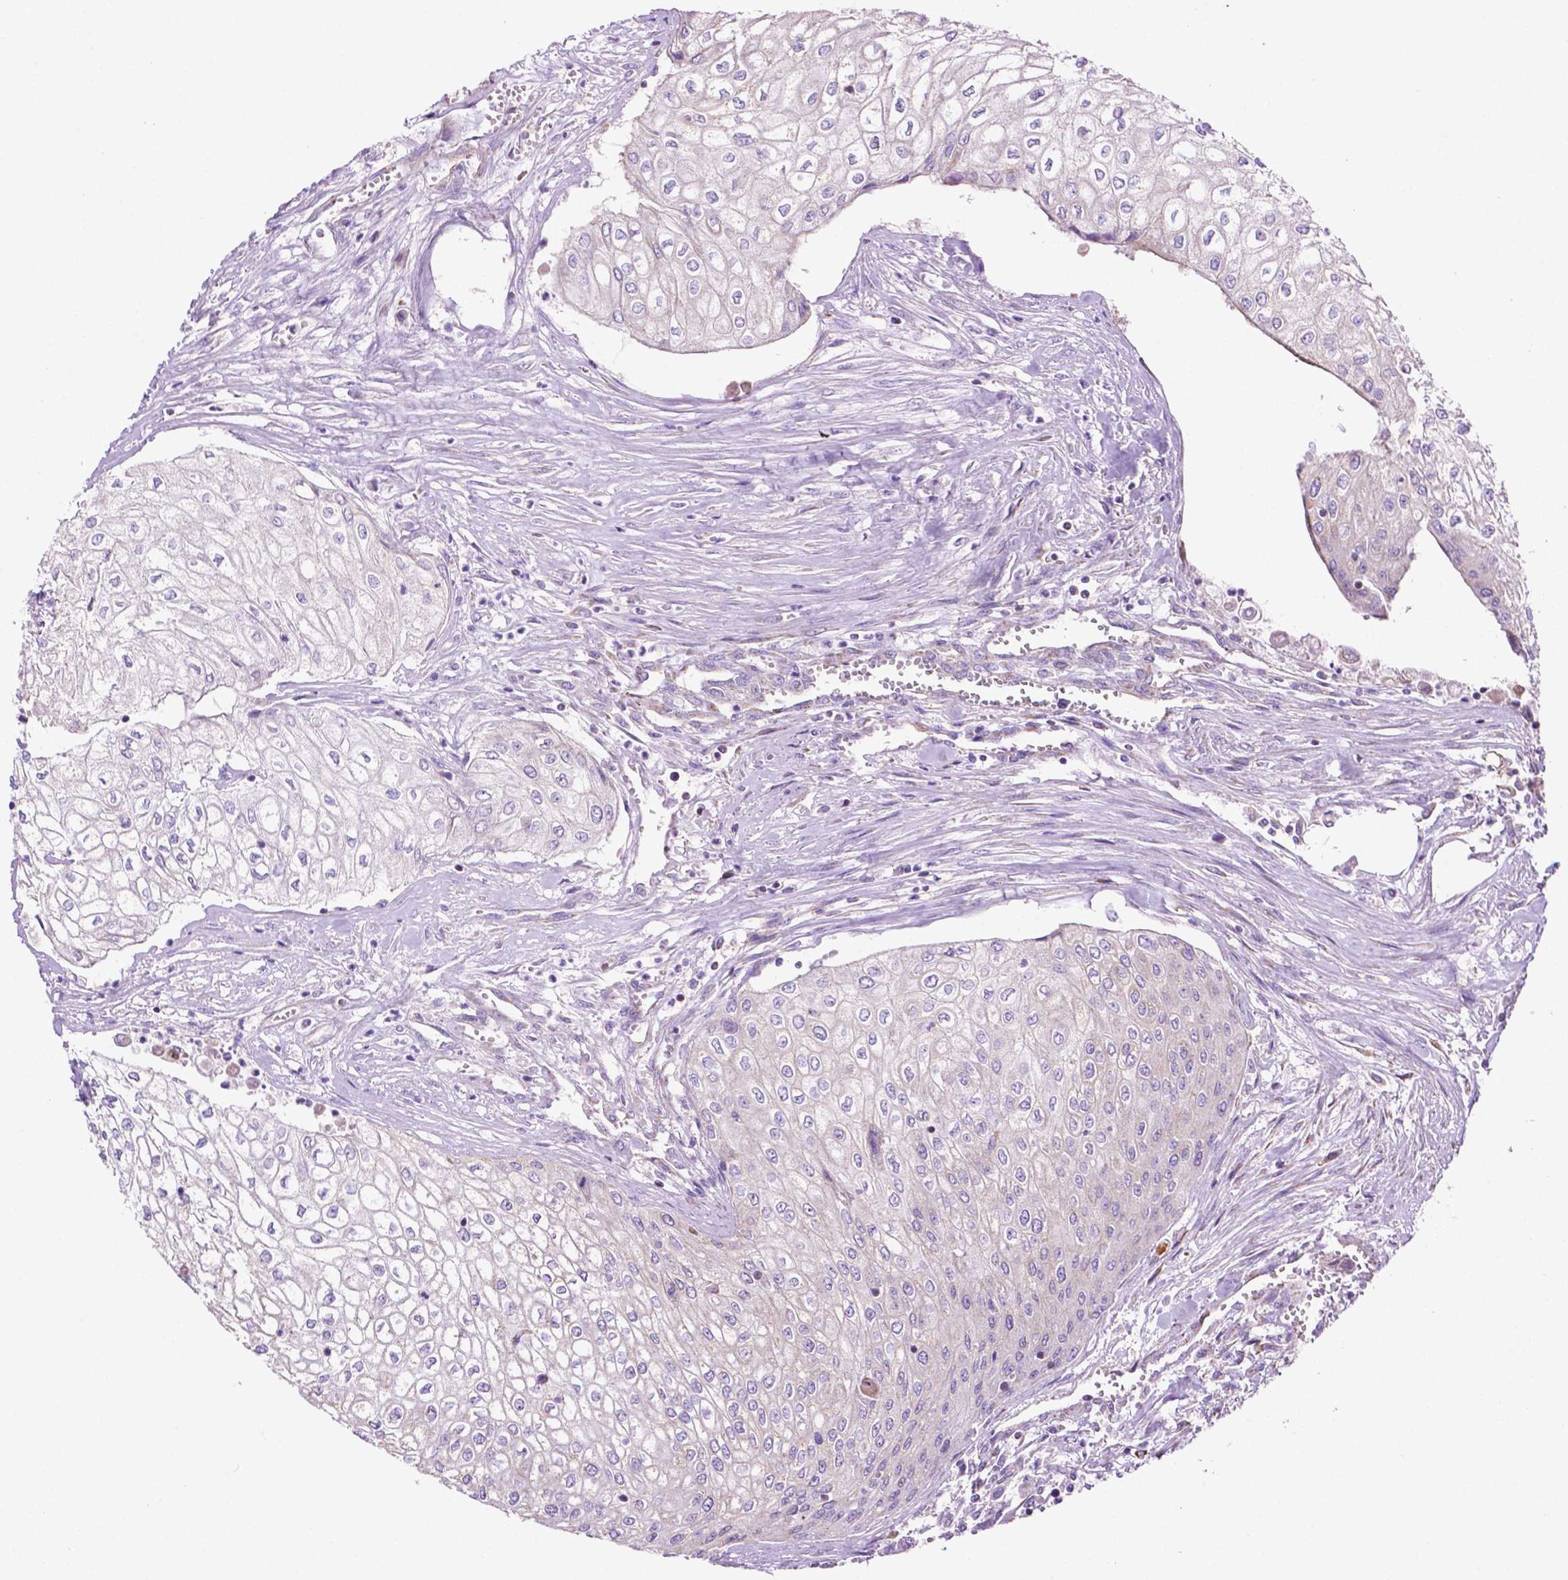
{"staining": {"intensity": "negative", "quantity": "none", "location": "none"}, "tissue": "urothelial cancer", "cell_type": "Tumor cells", "image_type": "cancer", "snomed": [{"axis": "morphology", "description": "Urothelial carcinoma, High grade"}, {"axis": "topography", "description": "Urinary bladder"}], "caption": "The histopathology image demonstrates no staining of tumor cells in urothelial cancer. (Brightfield microscopy of DAB (3,3'-diaminobenzidine) IHC at high magnification).", "gene": "PHYHIP", "patient": {"sex": "male", "age": 62}}